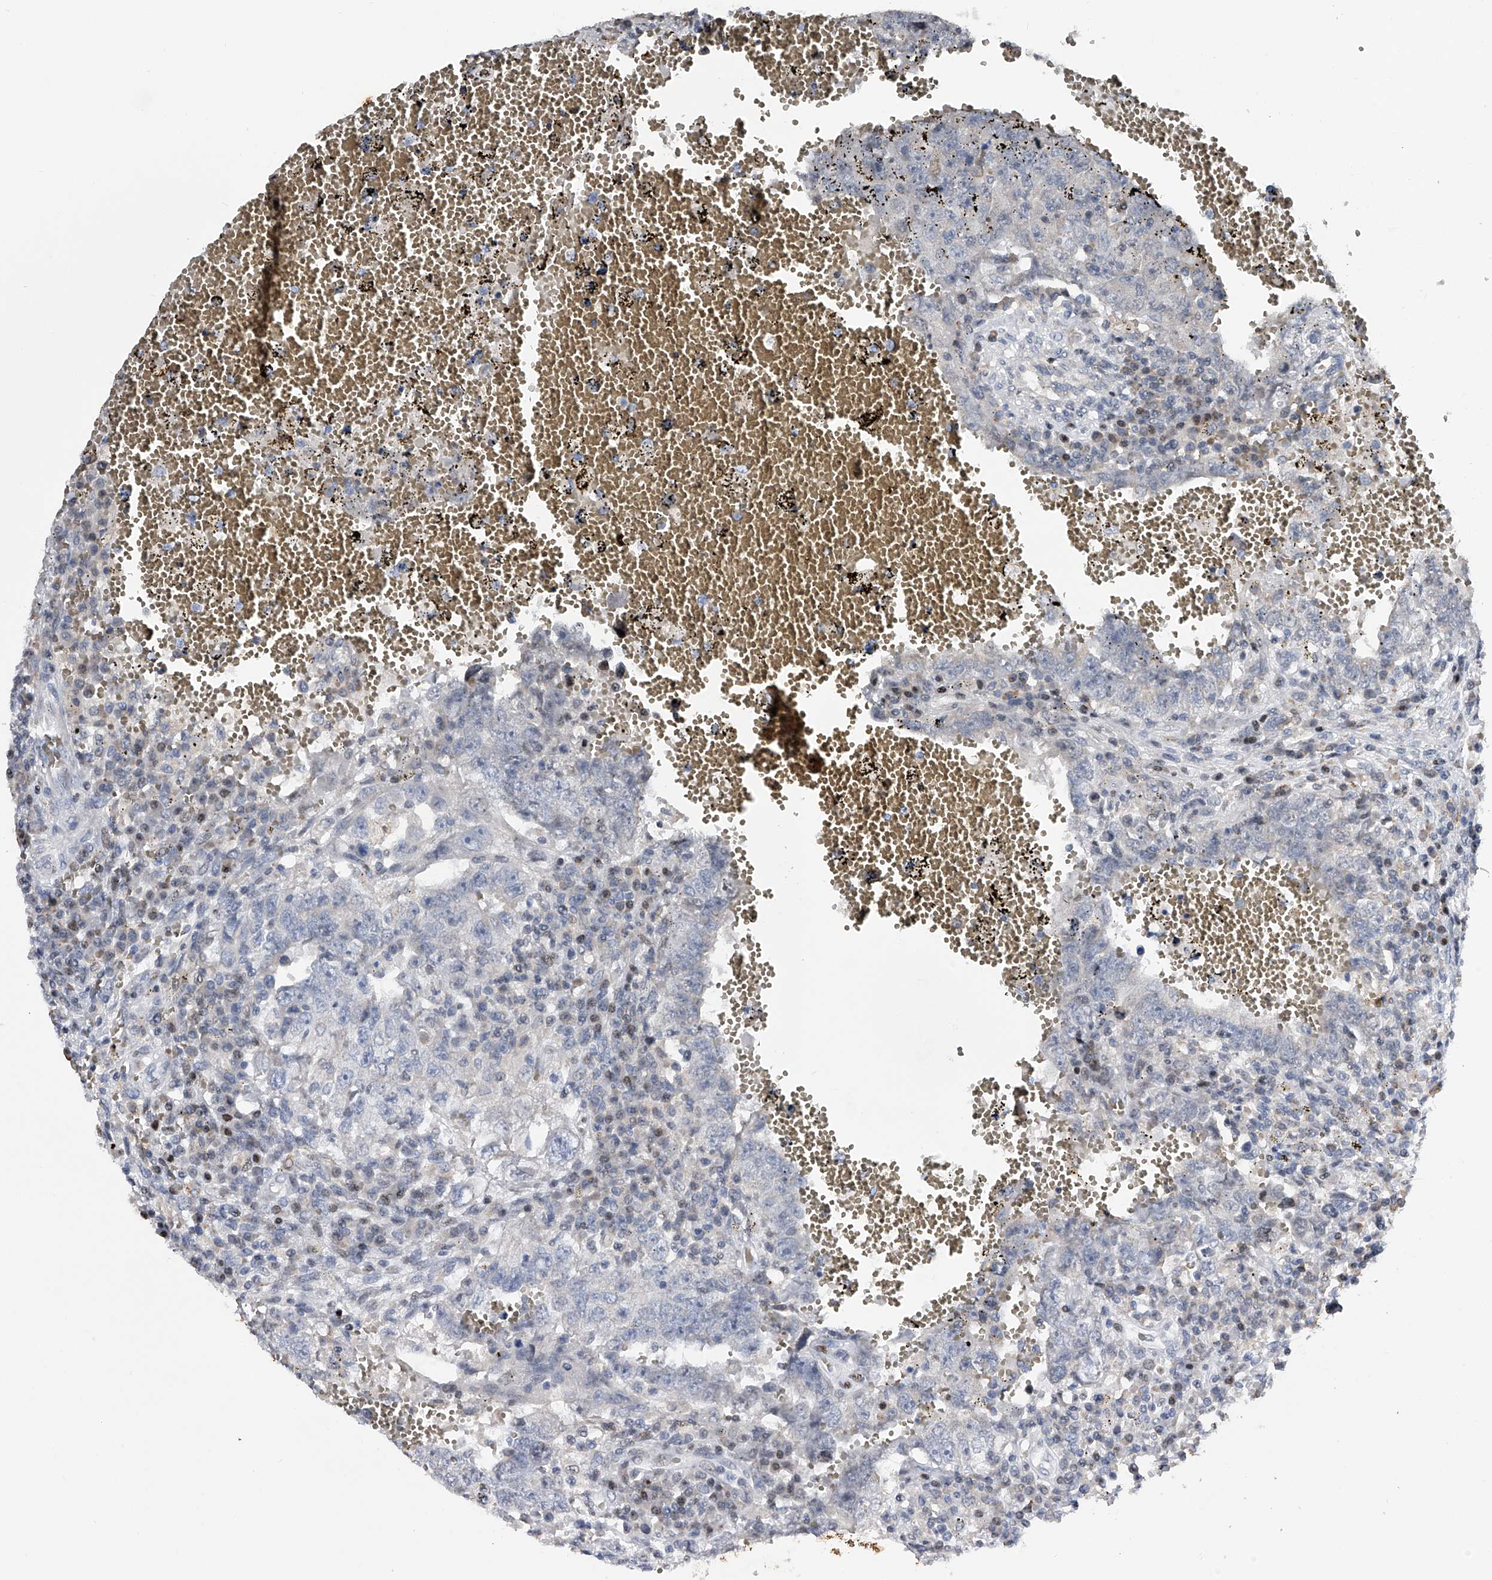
{"staining": {"intensity": "negative", "quantity": "none", "location": "none"}, "tissue": "testis cancer", "cell_type": "Tumor cells", "image_type": "cancer", "snomed": [{"axis": "morphology", "description": "Carcinoma, Embryonal, NOS"}, {"axis": "topography", "description": "Testis"}], "caption": "IHC micrograph of testis cancer stained for a protein (brown), which demonstrates no expression in tumor cells.", "gene": "RWDD2A", "patient": {"sex": "male", "age": 26}}